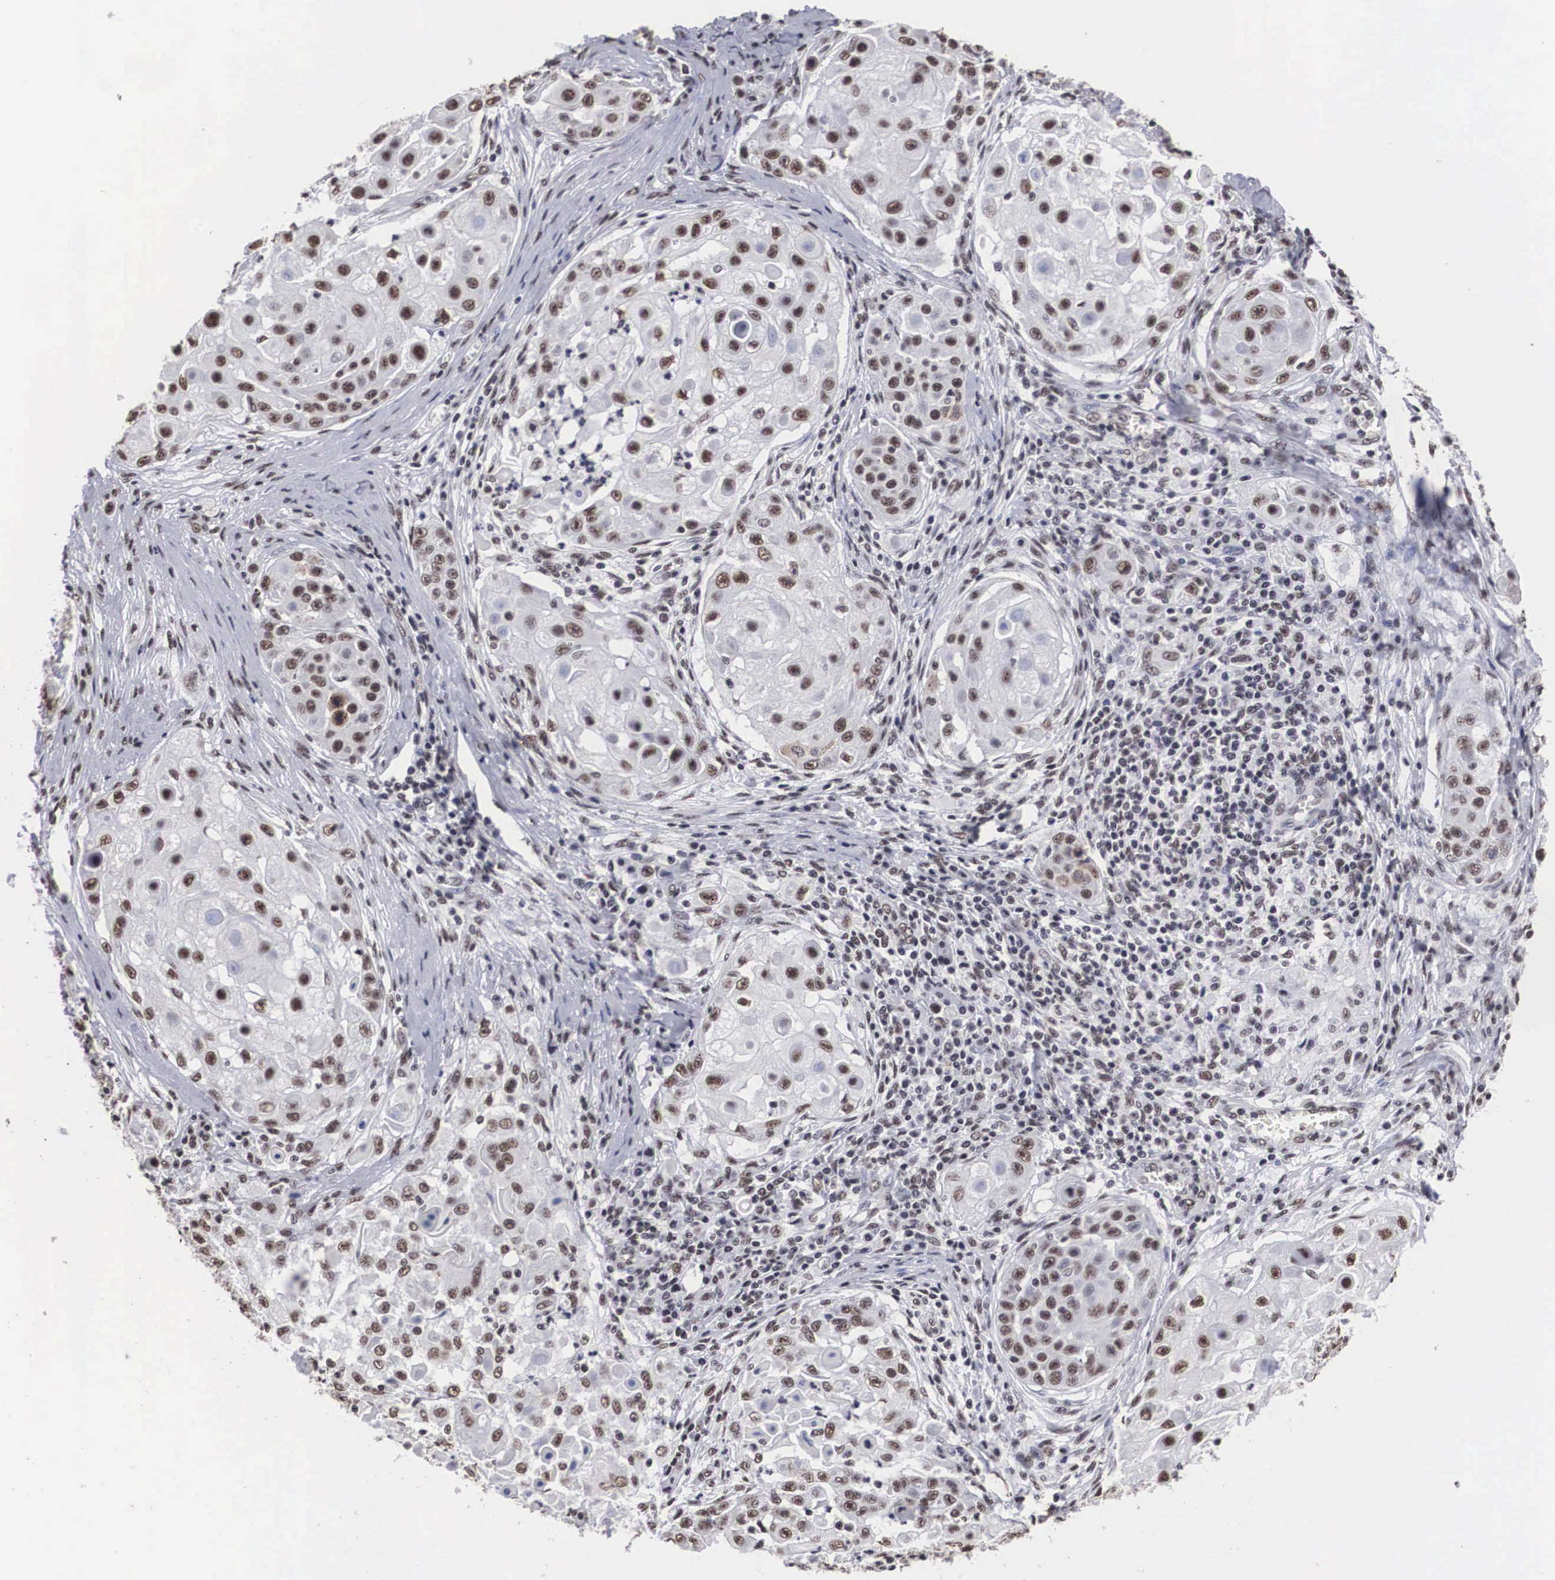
{"staining": {"intensity": "moderate", "quantity": ">75%", "location": "nuclear"}, "tissue": "skin cancer", "cell_type": "Tumor cells", "image_type": "cancer", "snomed": [{"axis": "morphology", "description": "Squamous cell carcinoma, NOS"}, {"axis": "topography", "description": "Skin"}], "caption": "A photomicrograph of human skin cancer stained for a protein reveals moderate nuclear brown staining in tumor cells. (DAB (3,3'-diaminobenzidine) IHC, brown staining for protein, blue staining for nuclei).", "gene": "ACIN1", "patient": {"sex": "female", "age": 57}}